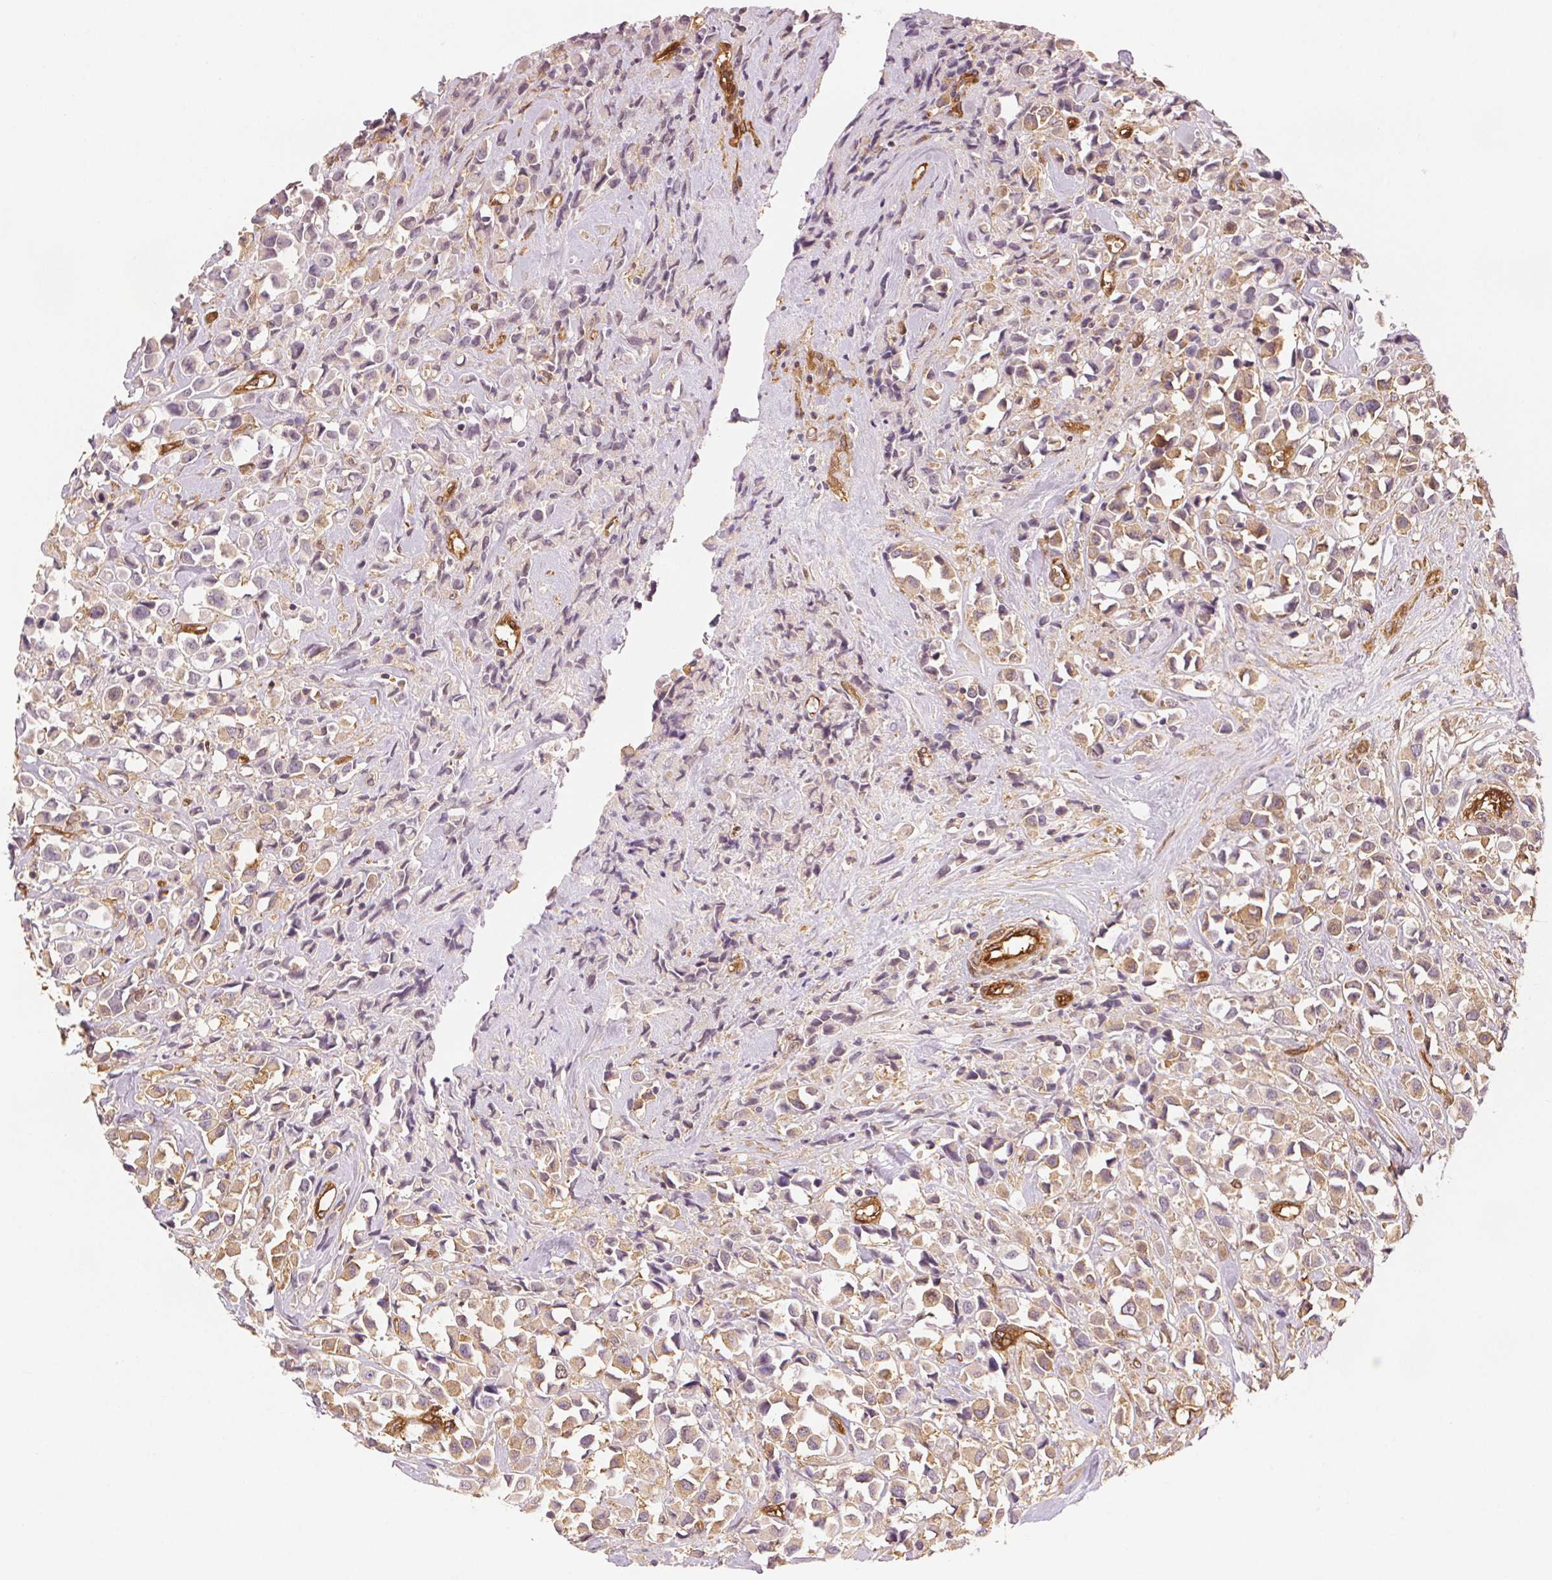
{"staining": {"intensity": "moderate", "quantity": "25%-75%", "location": "cytoplasmic/membranous"}, "tissue": "breast cancer", "cell_type": "Tumor cells", "image_type": "cancer", "snomed": [{"axis": "morphology", "description": "Duct carcinoma"}, {"axis": "topography", "description": "Breast"}], "caption": "Immunohistochemistry (DAB (3,3'-diaminobenzidine)) staining of breast infiltrating ductal carcinoma reveals moderate cytoplasmic/membranous protein expression in about 25%-75% of tumor cells.", "gene": "DIAPH2", "patient": {"sex": "female", "age": 61}}